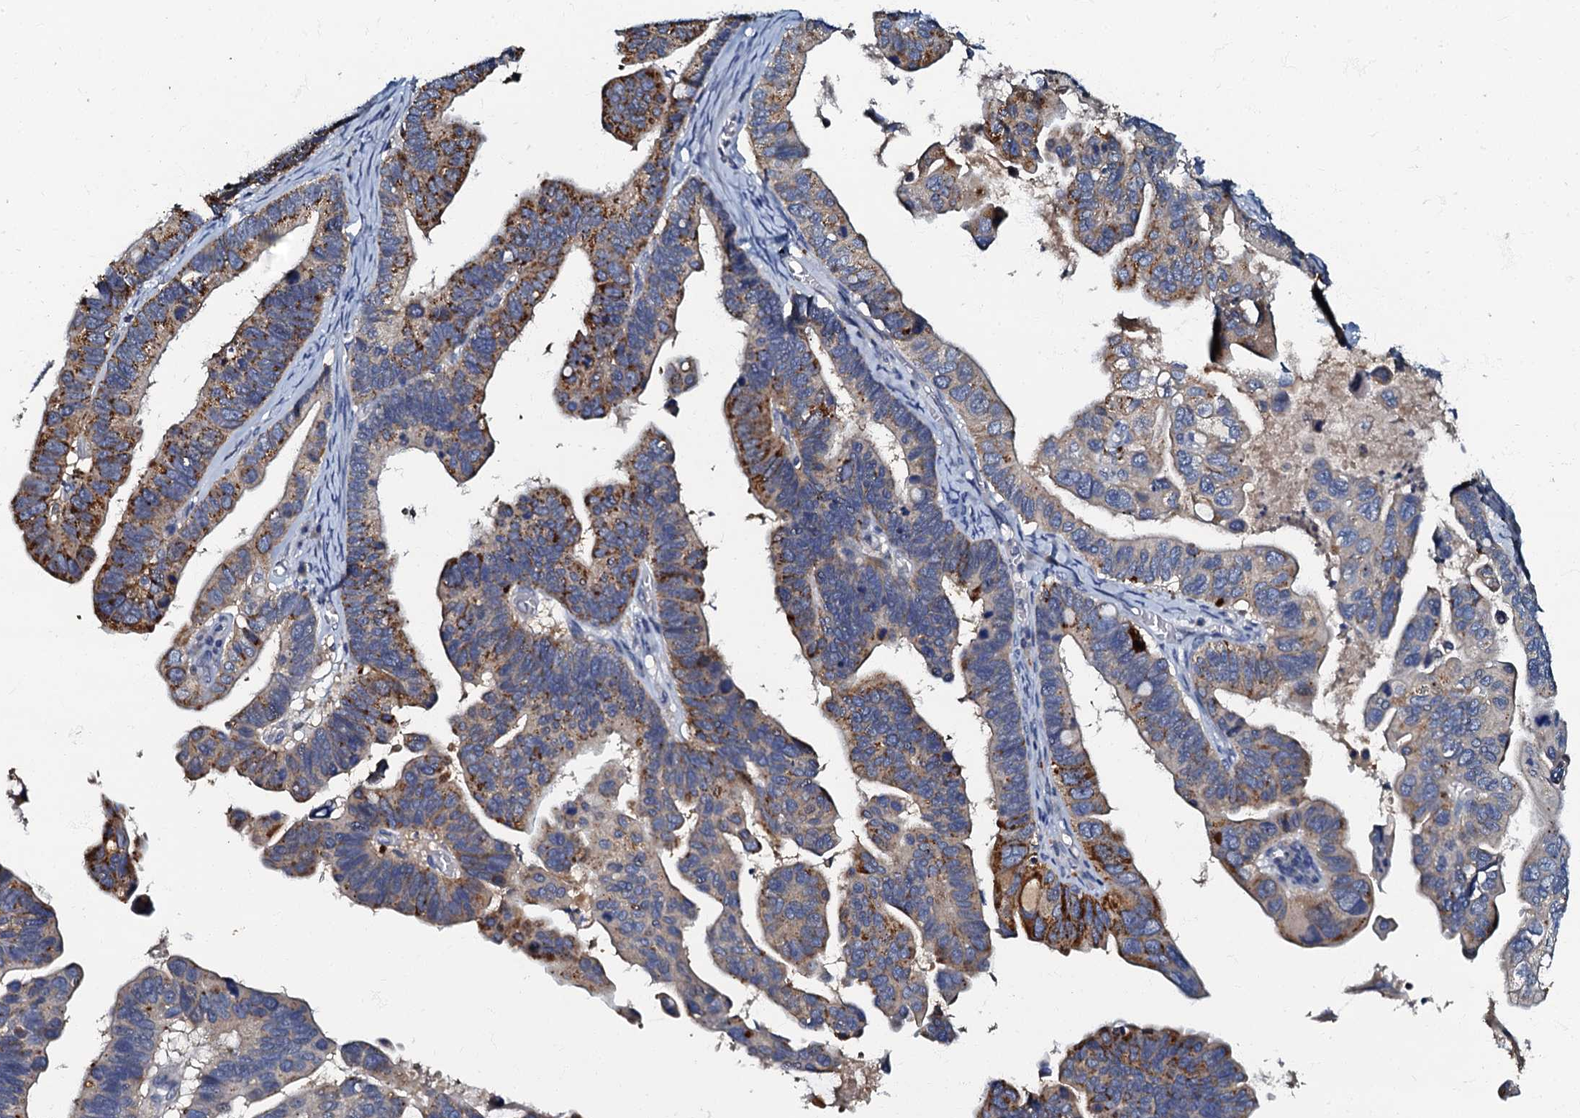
{"staining": {"intensity": "strong", "quantity": "<25%", "location": "cytoplasmic/membranous"}, "tissue": "ovarian cancer", "cell_type": "Tumor cells", "image_type": "cancer", "snomed": [{"axis": "morphology", "description": "Cystadenocarcinoma, serous, NOS"}, {"axis": "topography", "description": "Ovary"}], "caption": "Immunohistochemical staining of ovarian cancer shows strong cytoplasmic/membranous protein positivity in about <25% of tumor cells. (Stains: DAB (3,3'-diaminobenzidine) in brown, nuclei in blue, Microscopy: brightfield microscopy at high magnification).", "gene": "OLAH", "patient": {"sex": "female", "age": 56}}